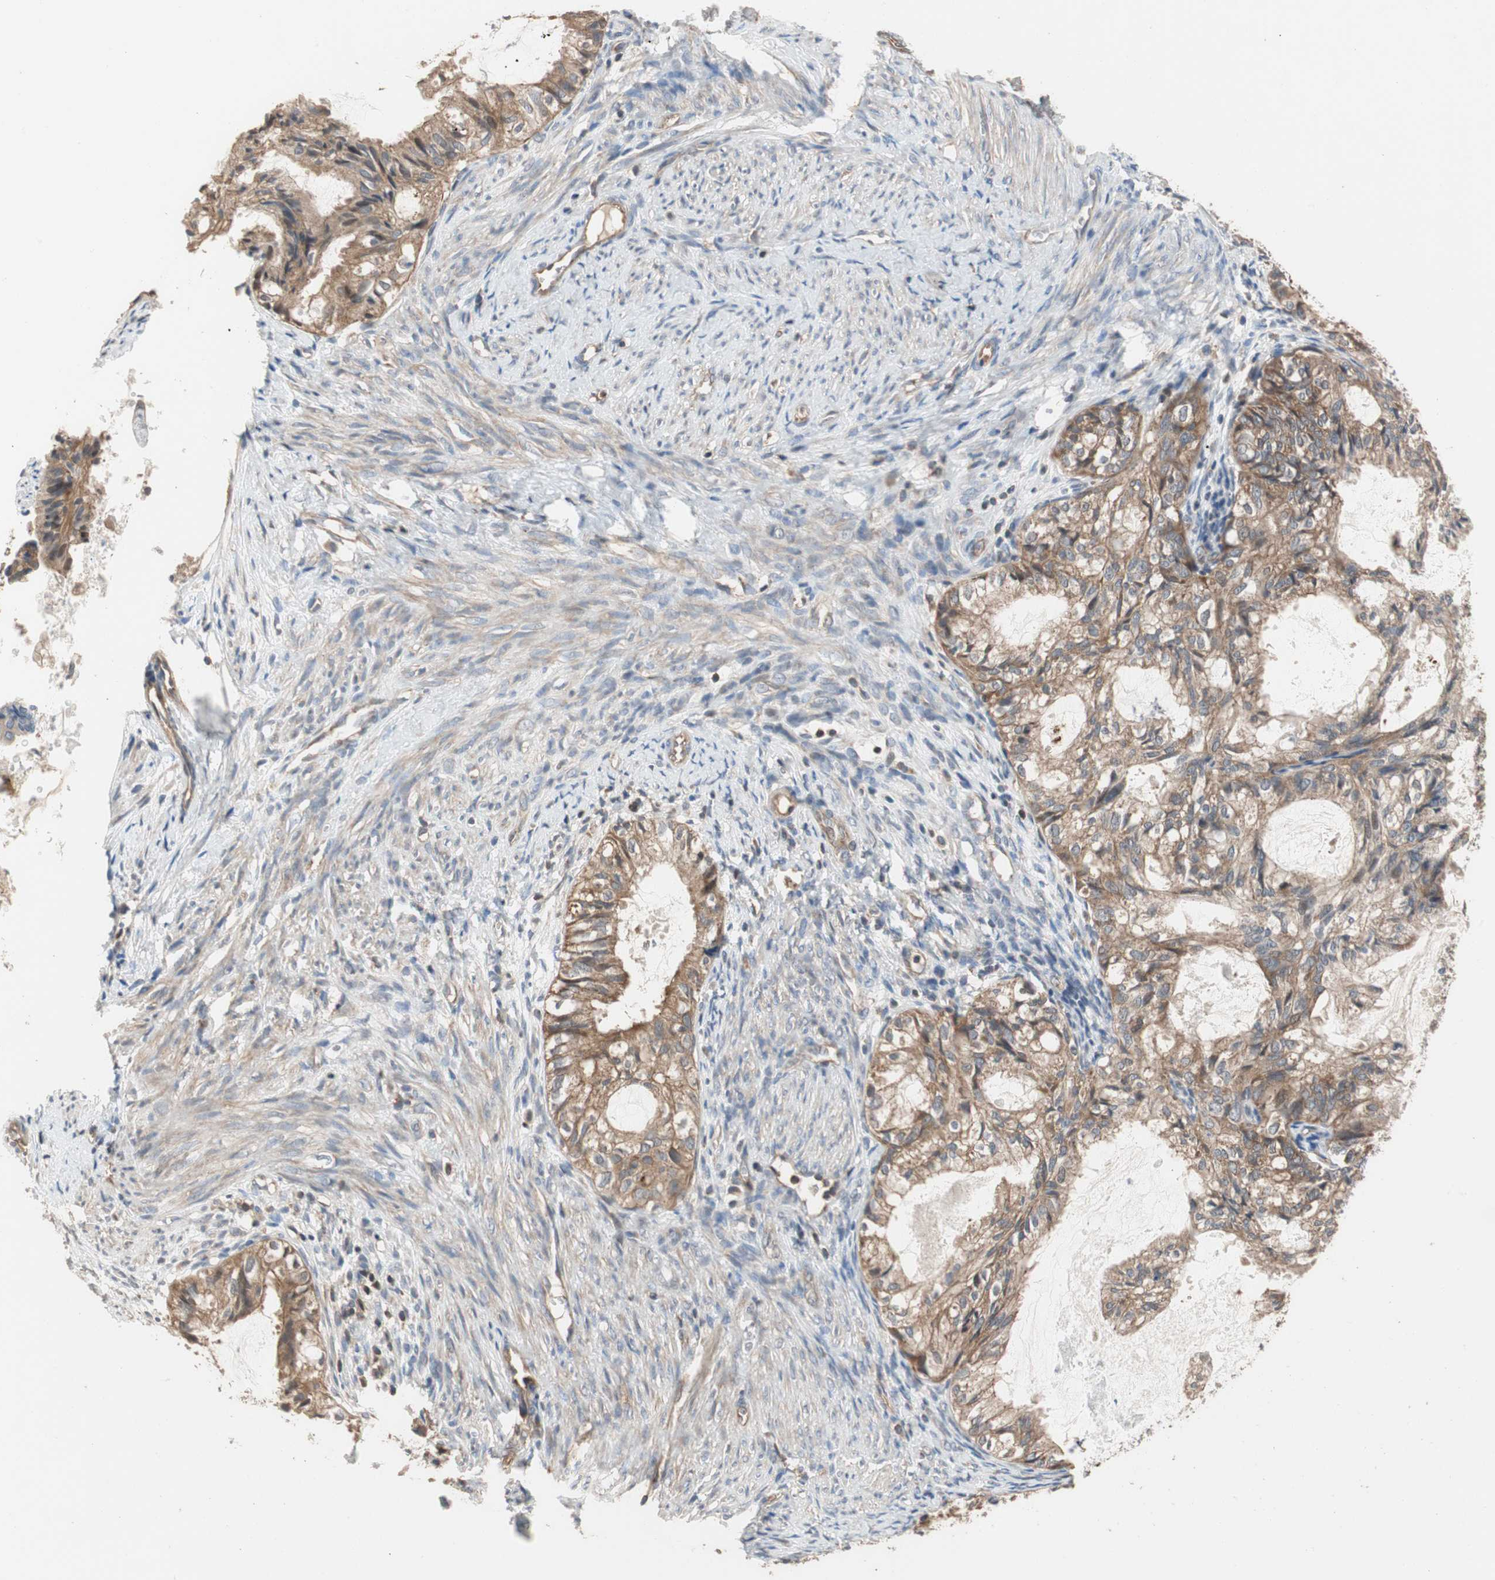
{"staining": {"intensity": "moderate", "quantity": ">75%", "location": "cytoplasmic/membranous"}, "tissue": "cervical cancer", "cell_type": "Tumor cells", "image_type": "cancer", "snomed": [{"axis": "morphology", "description": "Normal tissue, NOS"}, {"axis": "morphology", "description": "Adenocarcinoma, NOS"}, {"axis": "topography", "description": "Cervix"}, {"axis": "topography", "description": "Endometrium"}], "caption": "Immunohistochemistry (IHC) image of human adenocarcinoma (cervical) stained for a protein (brown), which demonstrates medium levels of moderate cytoplasmic/membranous staining in approximately >75% of tumor cells.", "gene": "MAP4K2", "patient": {"sex": "female", "age": 86}}